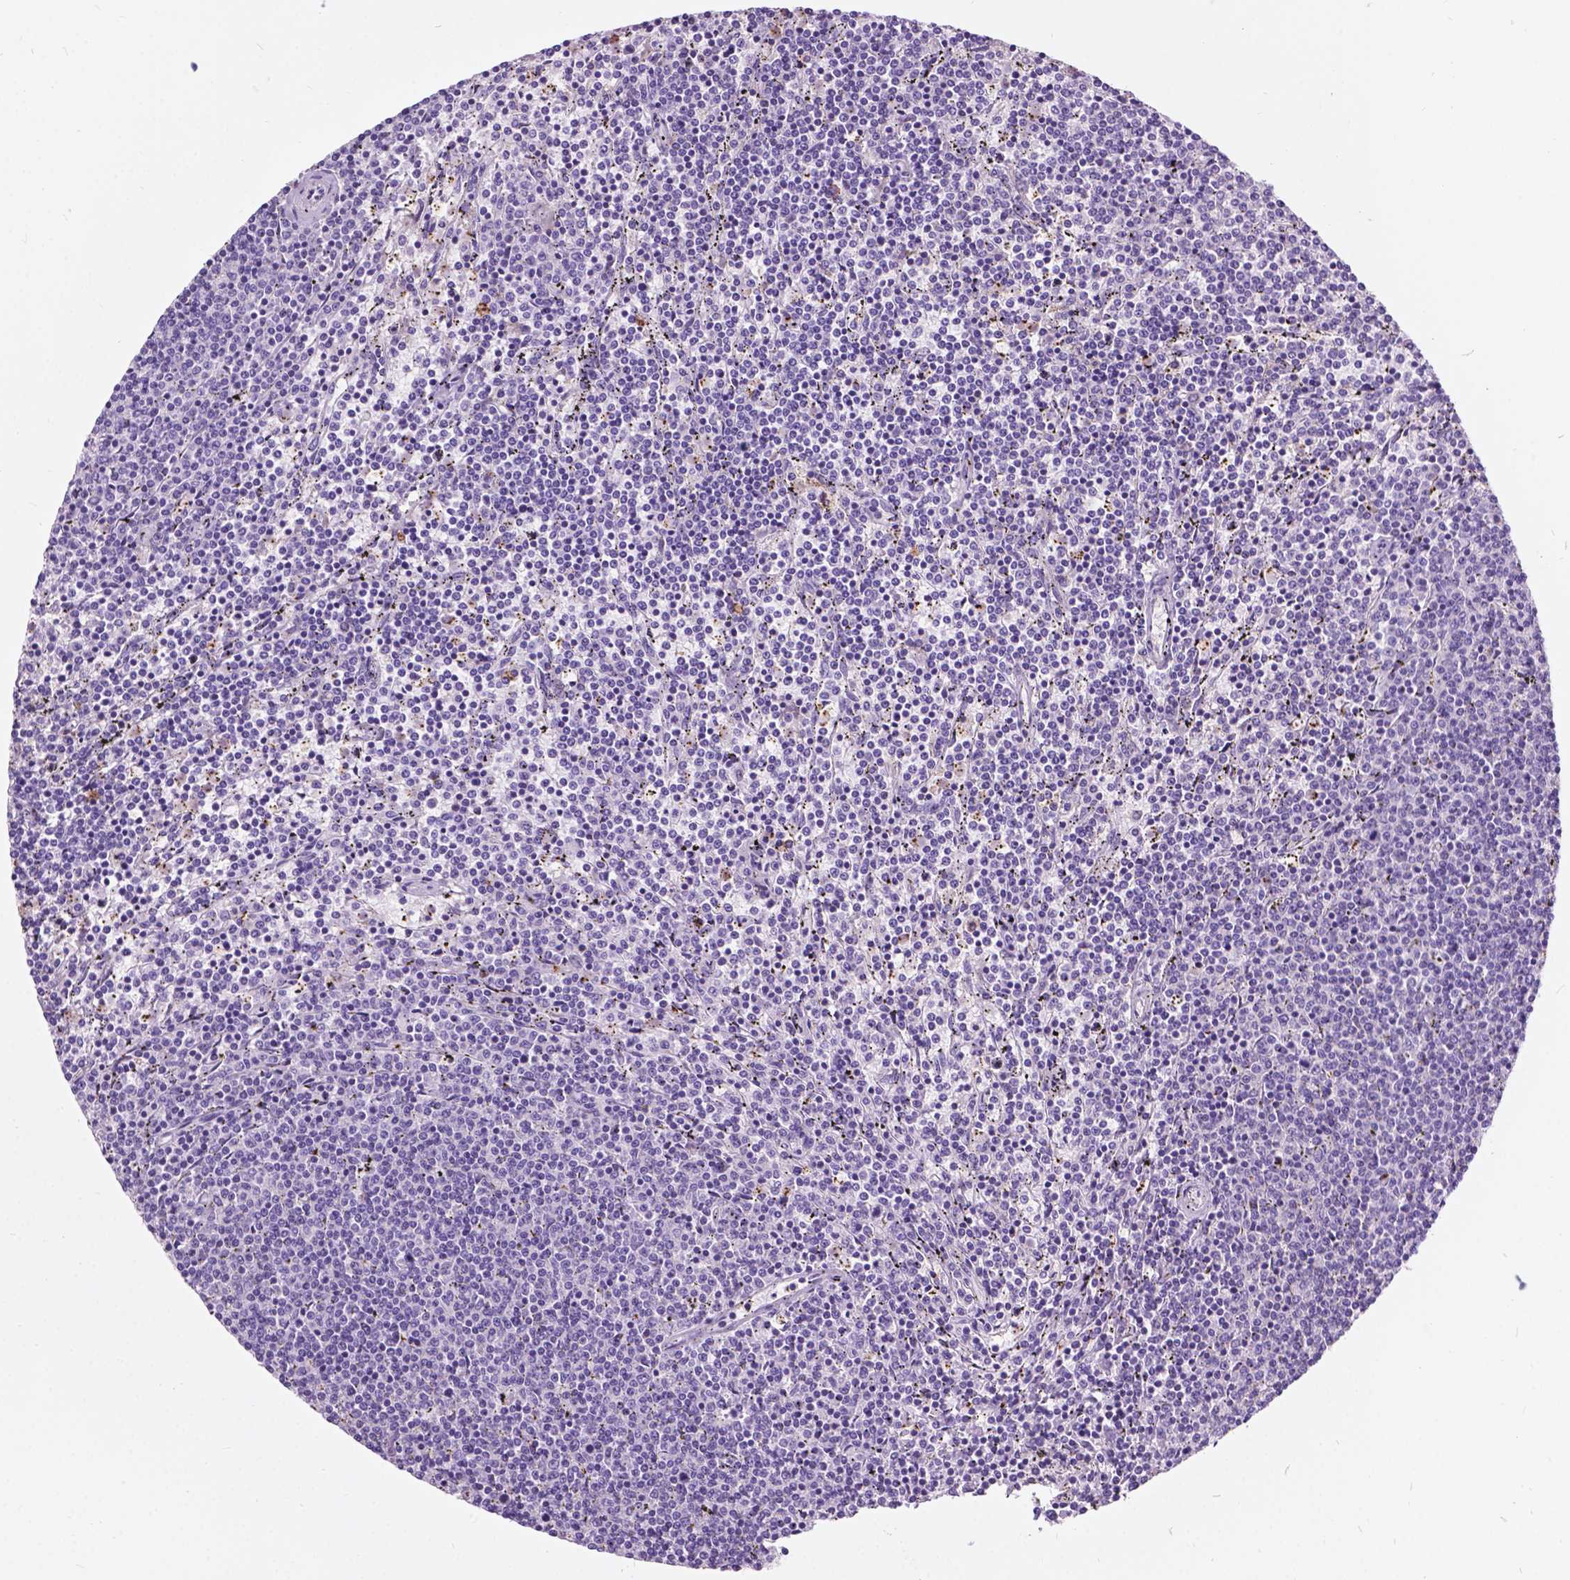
{"staining": {"intensity": "negative", "quantity": "none", "location": "none"}, "tissue": "lymphoma", "cell_type": "Tumor cells", "image_type": "cancer", "snomed": [{"axis": "morphology", "description": "Malignant lymphoma, non-Hodgkin's type, Low grade"}, {"axis": "topography", "description": "Spleen"}], "caption": "This is an immunohistochemistry image of lymphoma. There is no expression in tumor cells.", "gene": "PRR35", "patient": {"sex": "female", "age": 50}}